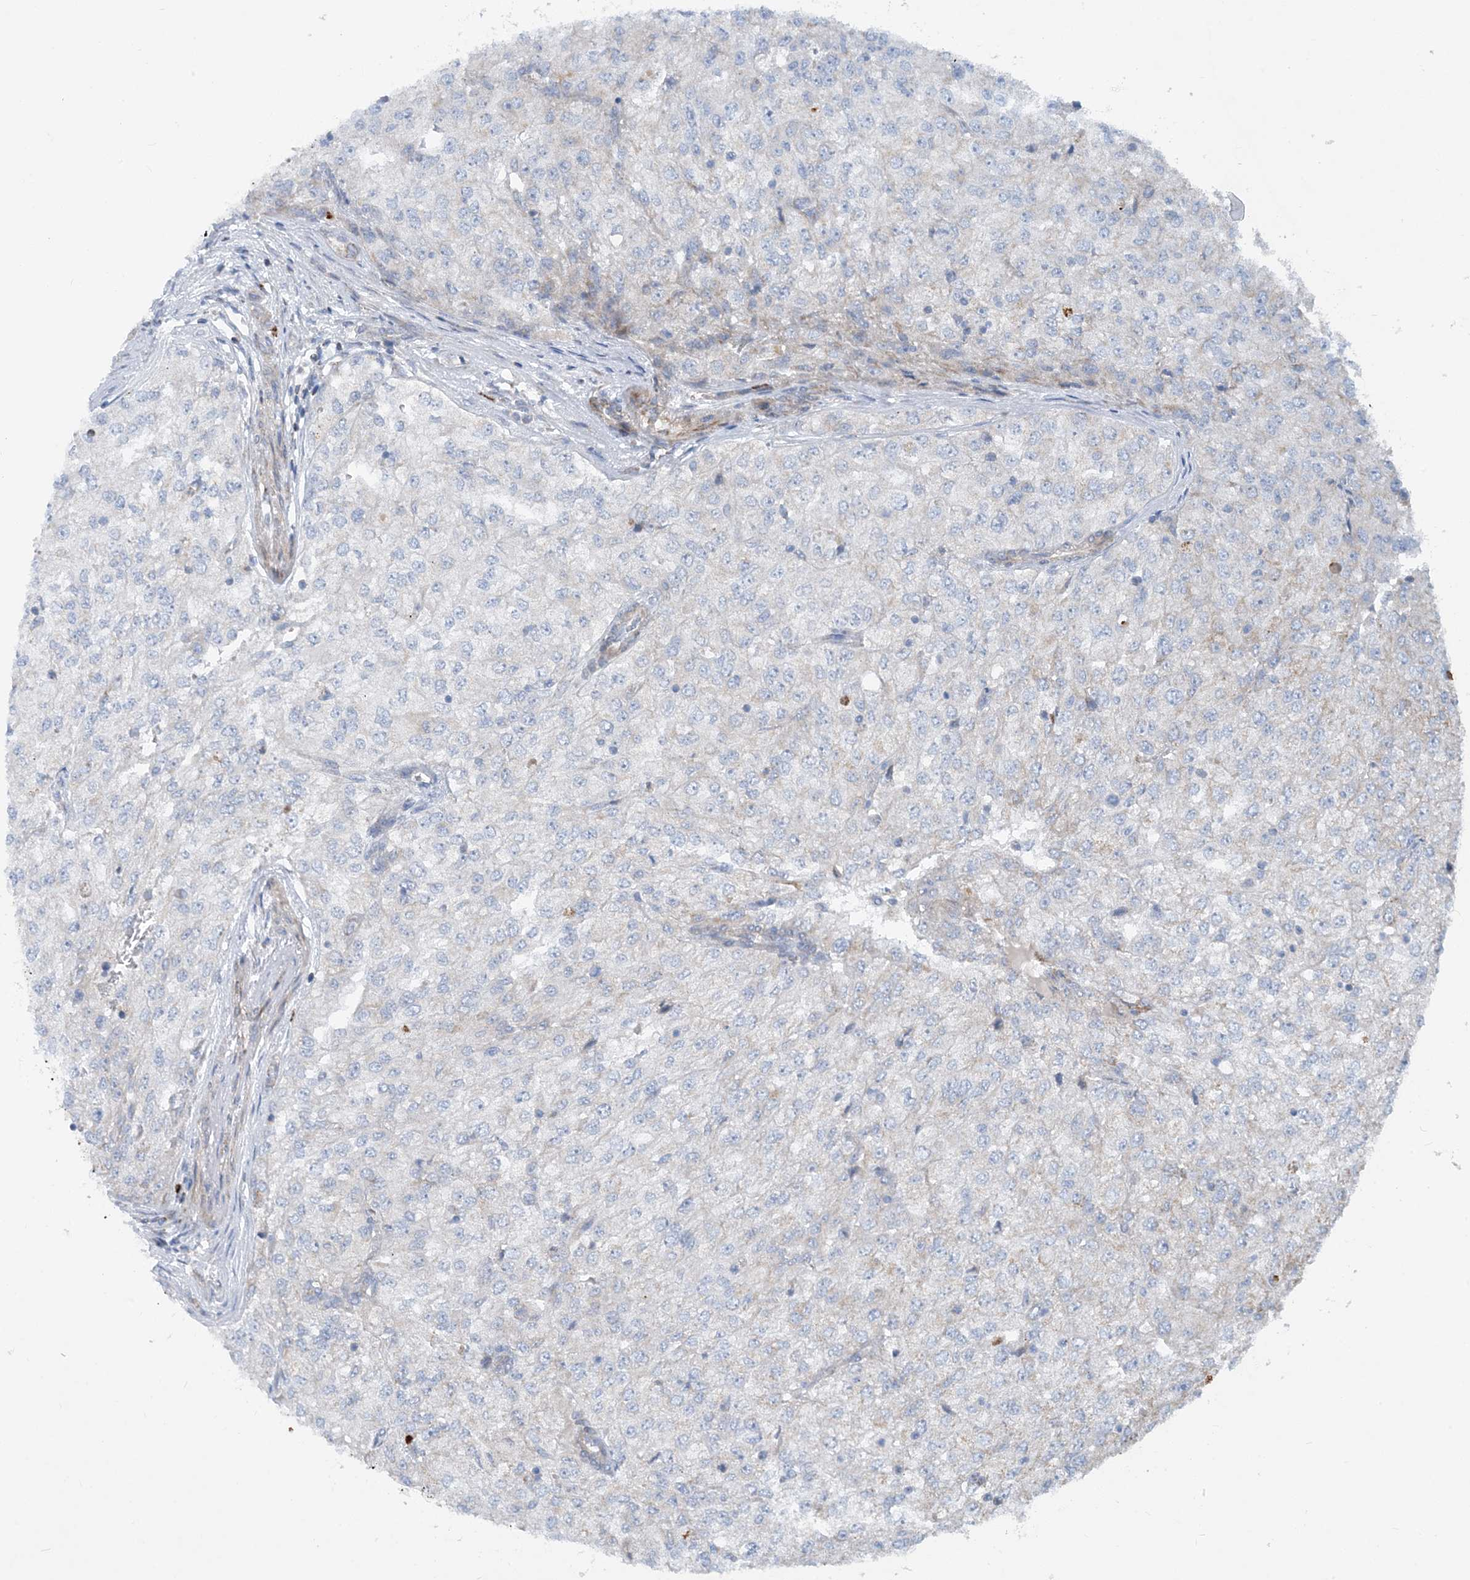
{"staining": {"intensity": "negative", "quantity": "none", "location": "none"}, "tissue": "renal cancer", "cell_type": "Tumor cells", "image_type": "cancer", "snomed": [{"axis": "morphology", "description": "Adenocarcinoma, NOS"}, {"axis": "topography", "description": "Kidney"}], "caption": "Histopathology image shows no protein positivity in tumor cells of adenocarcinoma (renal) tissue.", "gene": "PCDHGA1", "patient": {"sex": "female", "age": 54}}